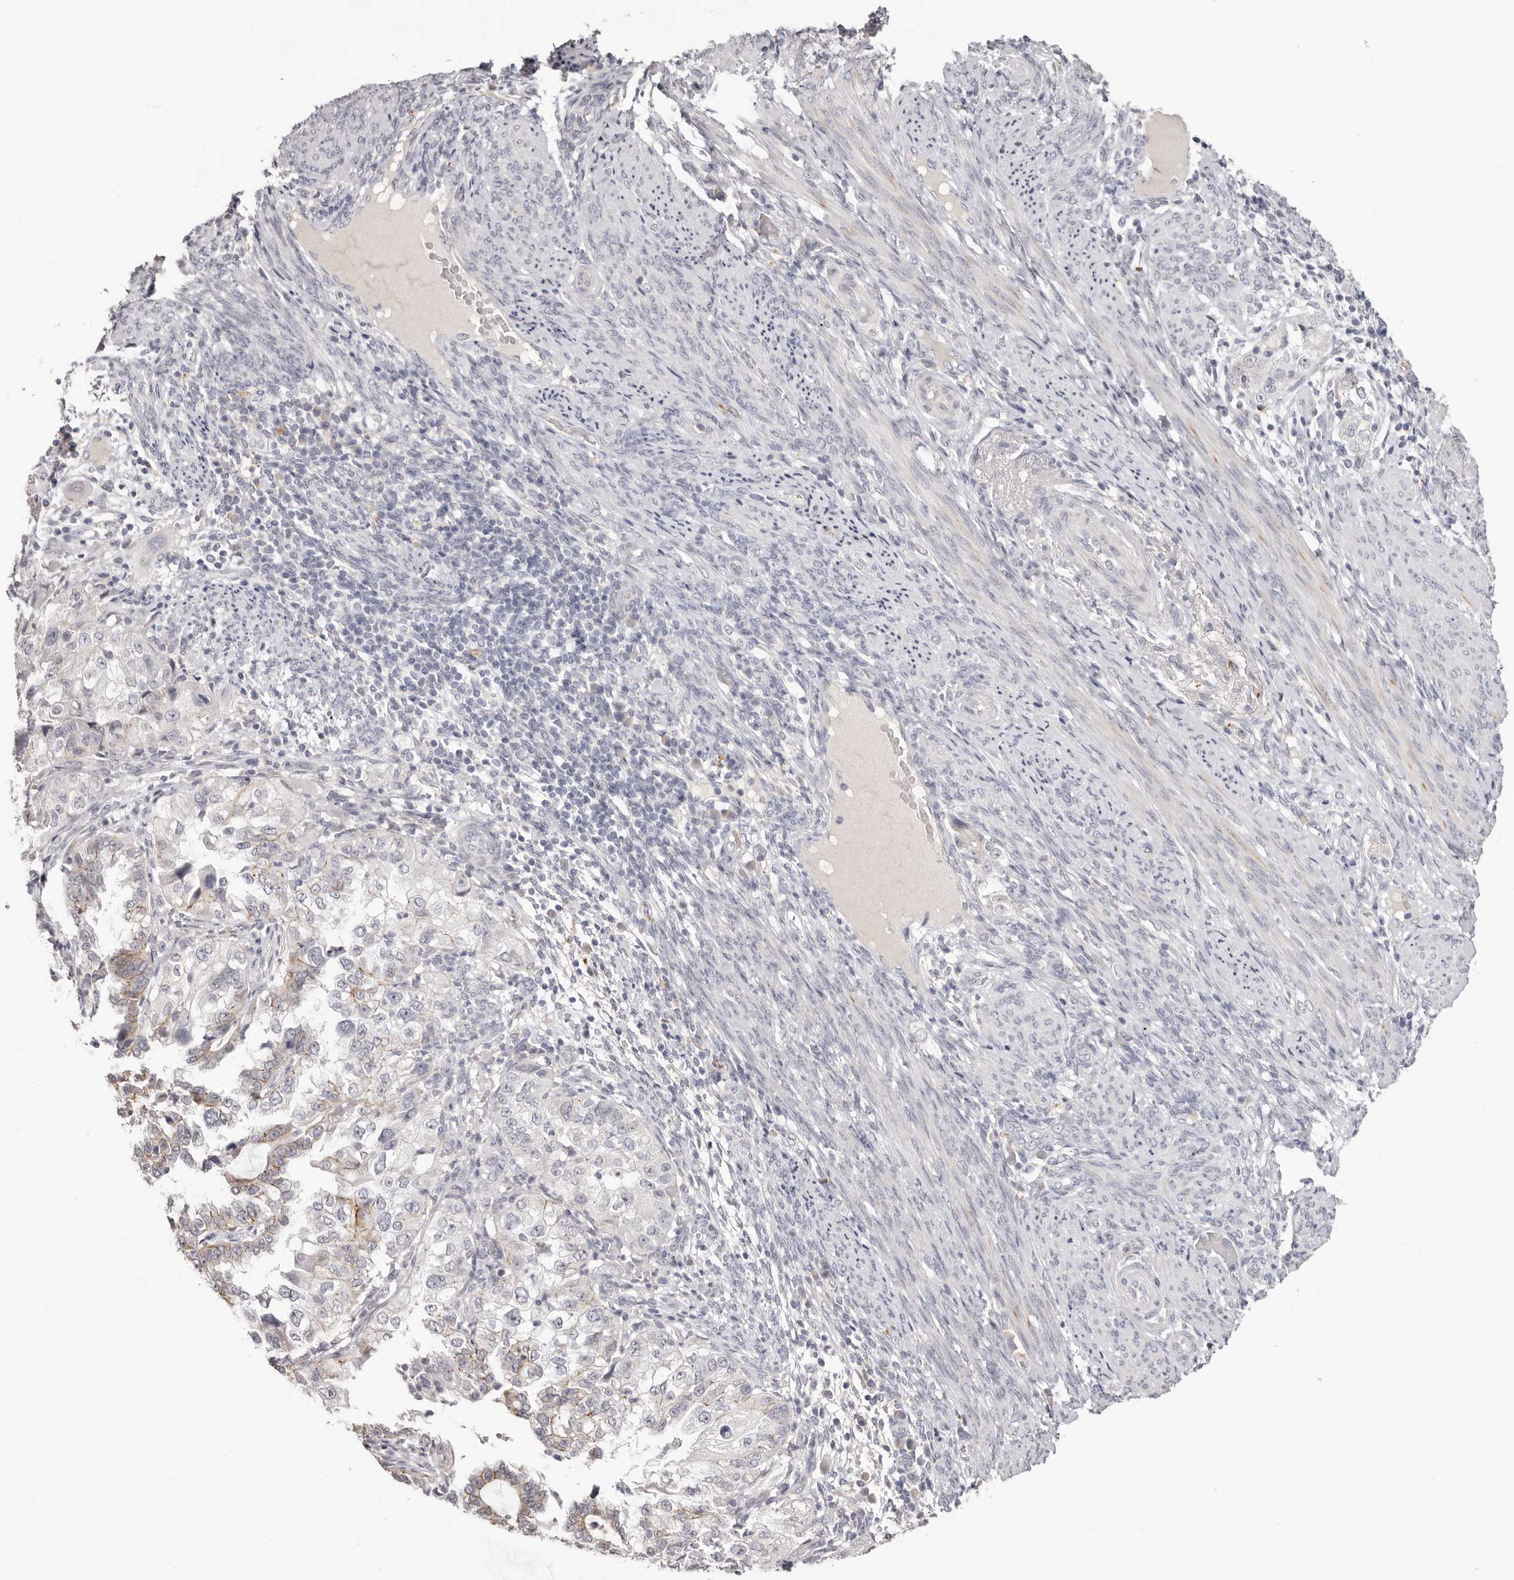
{"staining": {"intensity": "weak", "quantity": "<25%", "location": "cytoplasmic/membranous"}, "tissue": "endometrial cancer", "cell_type": "Tumor cells", "image_type": "cancer", "snomed": [{"axis": "morphology", "description": "Adenocarcinoma, NOS"}, {"axis": "topography", "description": "Endometrium"}], "caption": "IHC of human adenocarcinoma (endometrial) shows no expression in tumor cells. The staining was performed using DAB (3,3'-diaminobenzidine) to visualize the protein expression in brown, while the nuclei were stained in blue with hematoxylin (Magnification: 20x).", "gene": "PCDHB6", "patient": {"sex": "female", "age": 85}}